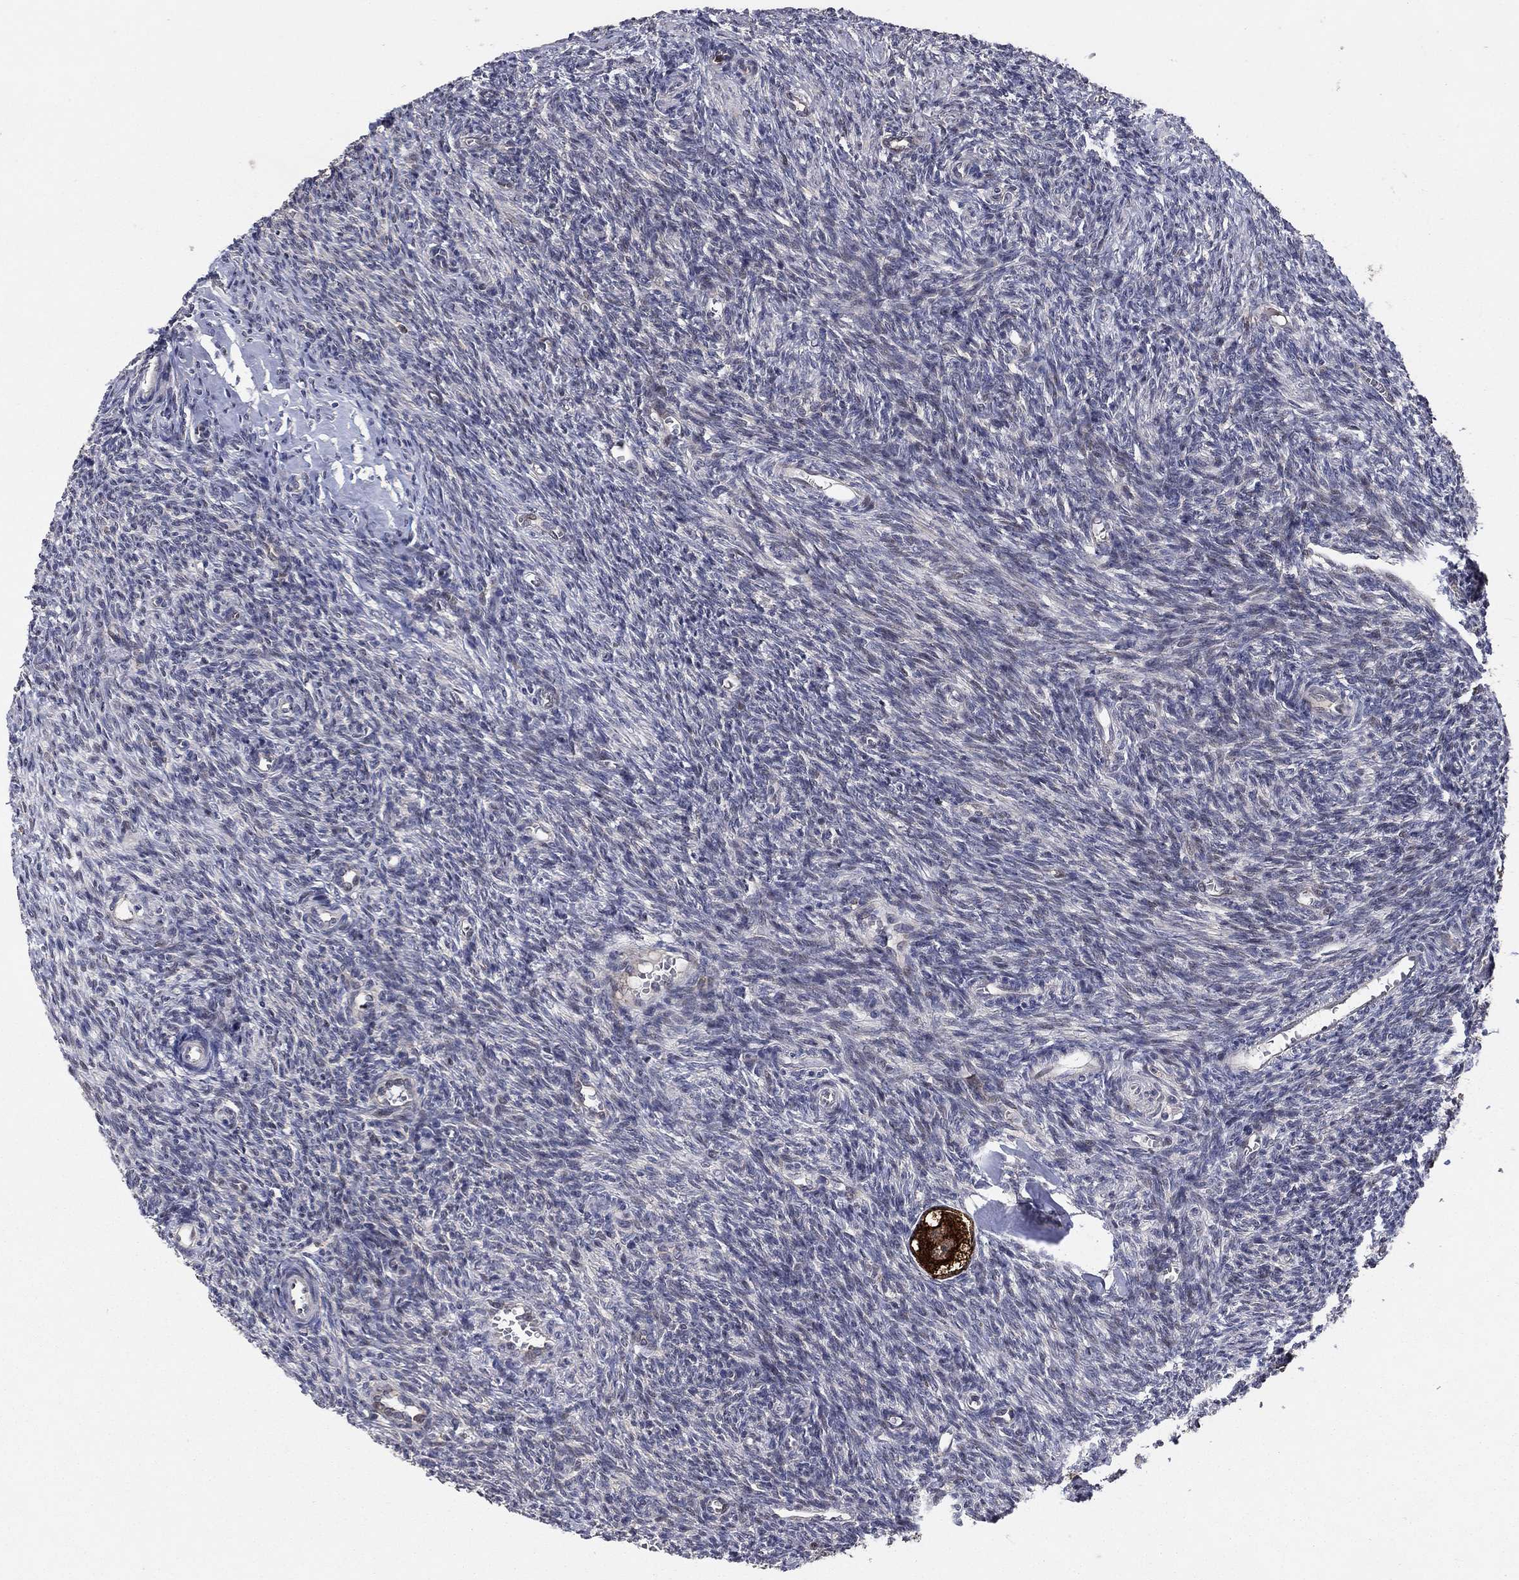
{"staining": {"intensity": "strong", "quantity": "25%-75%", "location": "cytoplasmic/membranous"}, "tissue": "ovary", "cell_type": "Follicle cells", "image_type": "normal", "snomed": [{"axis": "morphology", "description": "Normal tissue, NOS"}, {"axis": "topography", "description": "Ovary"}], "caption": "Protein expression analysis of normal ovary exhibits strong cytoplasmic/membranous staining in approximately 25%-75% of follicle cells.", "gene": "LPCAT4", "patient": {"sex": "female", "age": 27}}